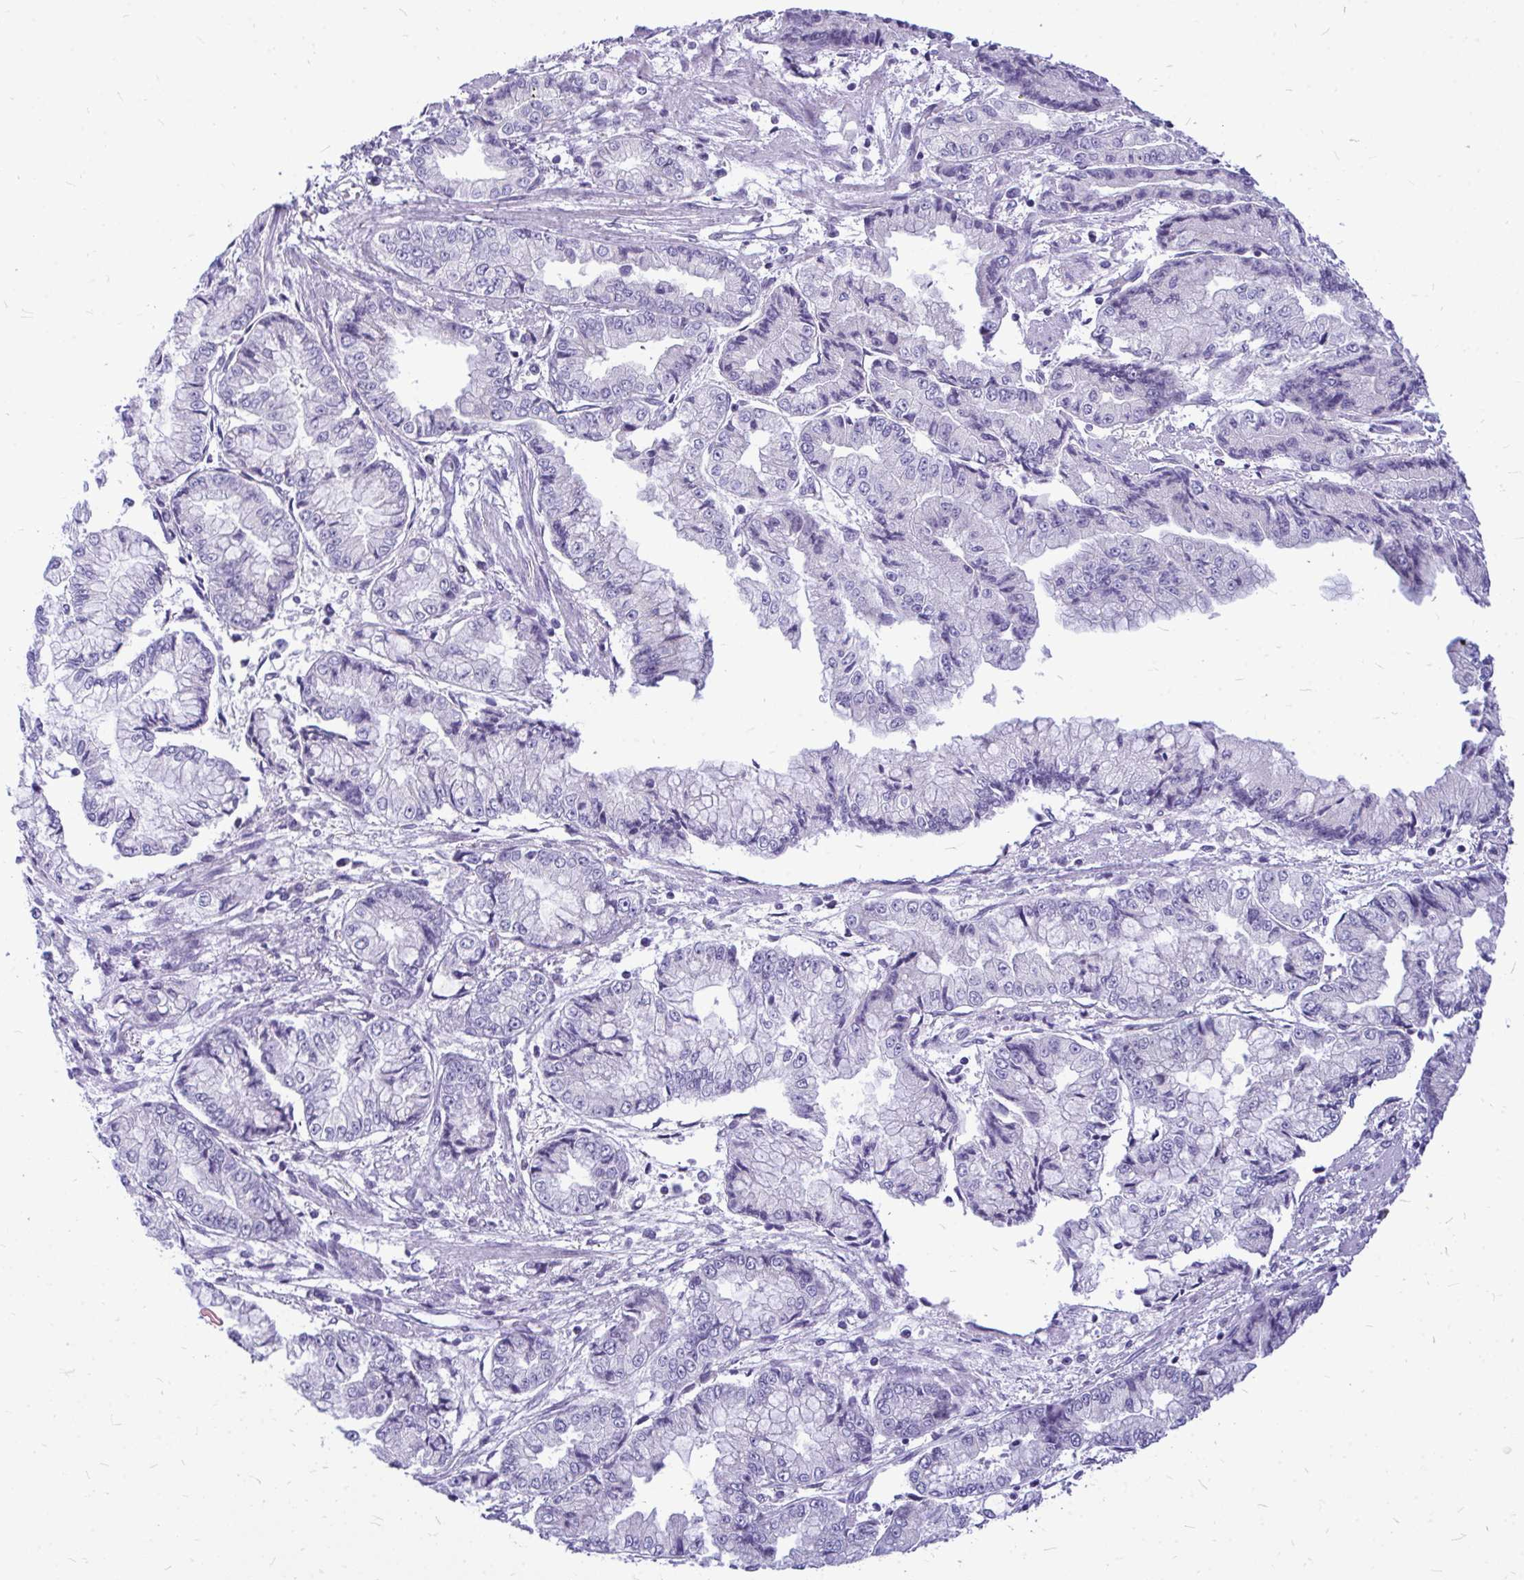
{"staining": {"intensity": "negative", "quantity": "none", "location": "none"}, "tissue": "stomach cancer", "cell_type": "Tumor cells", "image_type": "cancer", "snomed": [{"axis": "morphology", "description": "Adenocarcinoma, NOS"}, {"axis": "topography", "description": "Stomach, upper"}], "caption": "Immunohistochemistry of stomach adenocarcinoma exhibits no positivity in tumor cells.", "gene": "ZSCAN25", "patient": {"sex": "female", "age": 74}}